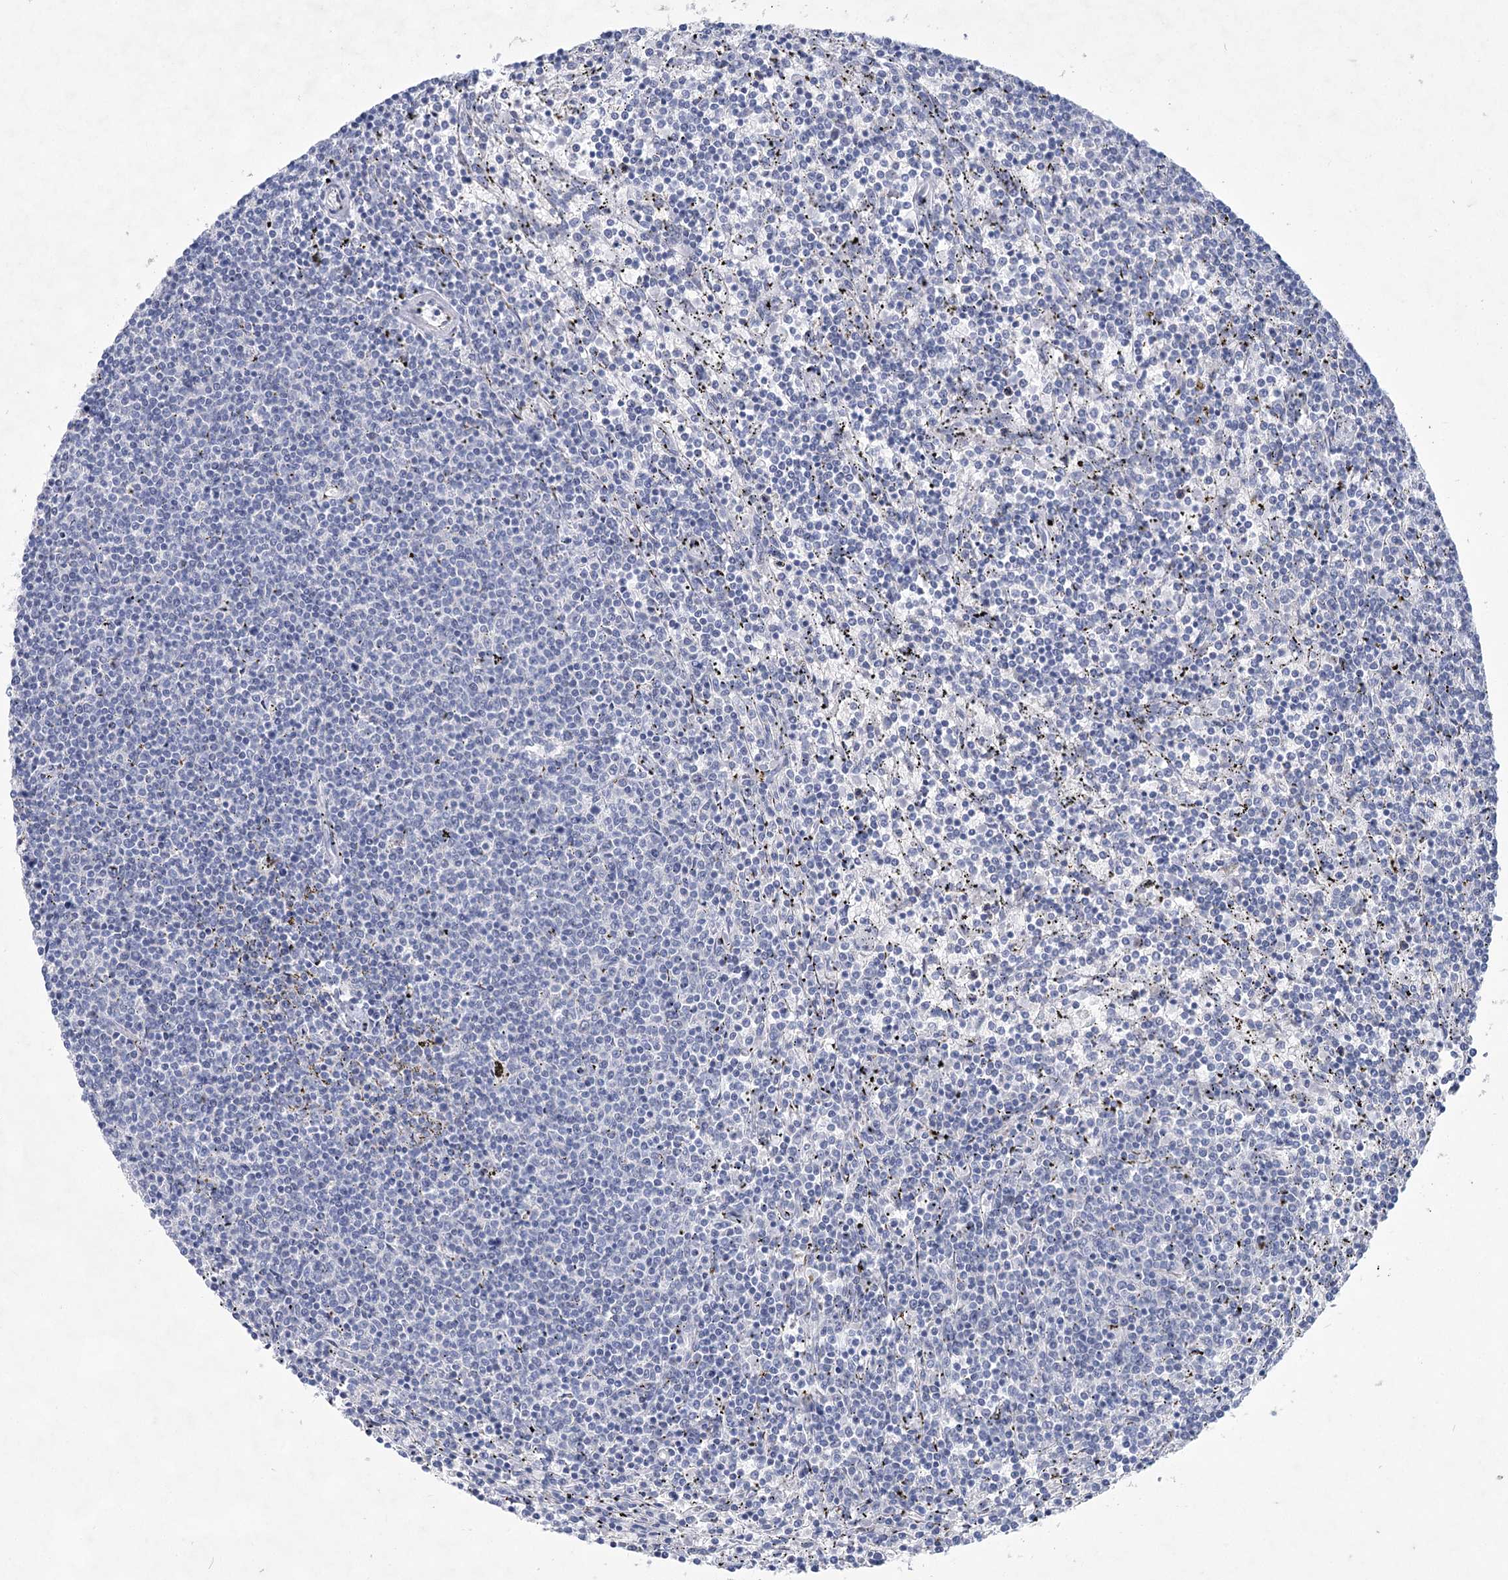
{"staining": {"intensity": "negative", "quantity": "none", "location": "none"}, "tissue": "lymphoma", "cell_type": "Tumor cells", "image_type": "cancer", "snomed": [{"axis": "morphology", "description": "Malignant lymphoma, non-Hodgkin's type, Low grade"}, {"axis": "topography", "description": "Spleen"}], "caption": "IHC histopathology image of human lymphoma stained for a protein (brown), which reveals no positivity in tumor cells.", "gene": "WDR74", "patient": {"sex": "female", "age": 50}}